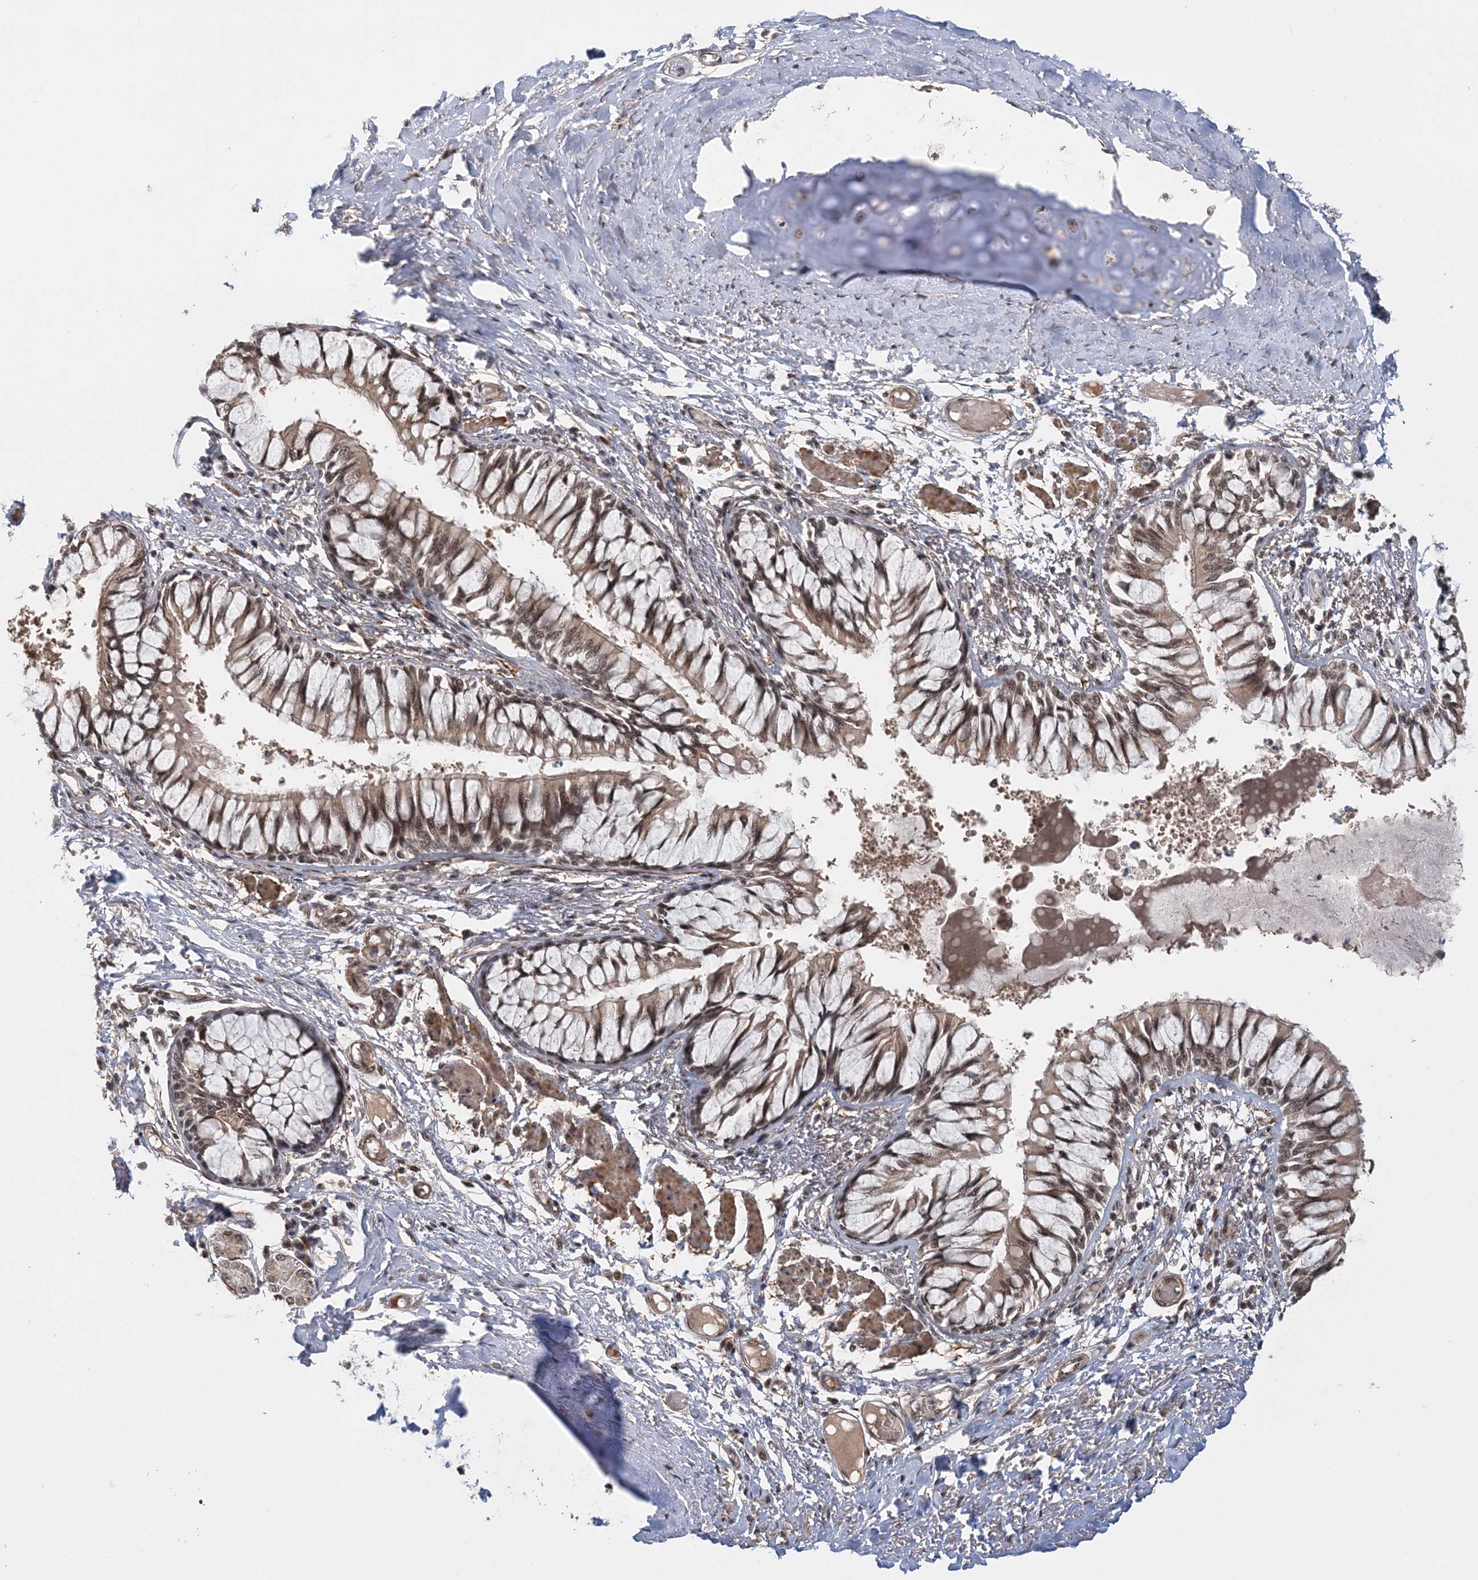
{"staining": {"intensity": "moderate", "quantity": ">75%", "location": "cytoplasmic/membranous,nuclear"}, "tissue": "bronchus", "cell_type": "Respiratory epithelial cells", "image_type": "normal", "snomed": [{"axis": "morphology", "description": "Normal tissue, NOS"}, {"axis": "topography", "description": "Cartilage tissue"}, {"axis": "topography", "description": "Bronchus"}, {"axis": "topography", "description": "Lung"}], "caption": "Brown immunohistochemical staining in normal bronchus demonstrates moderate cytoplasmic/membranous,nuclear positivity in approximately >75% of respiratory epithelial cells. The staining was performed using DAB (3,3'-diaminobenzidine) to visualize the protein expression in brown, while the nuclei were stained in blue with hematoxylin (Magnification: 20x).", "gene": "TSHZ2", "patient": {"sex": "male", "age": 64}}